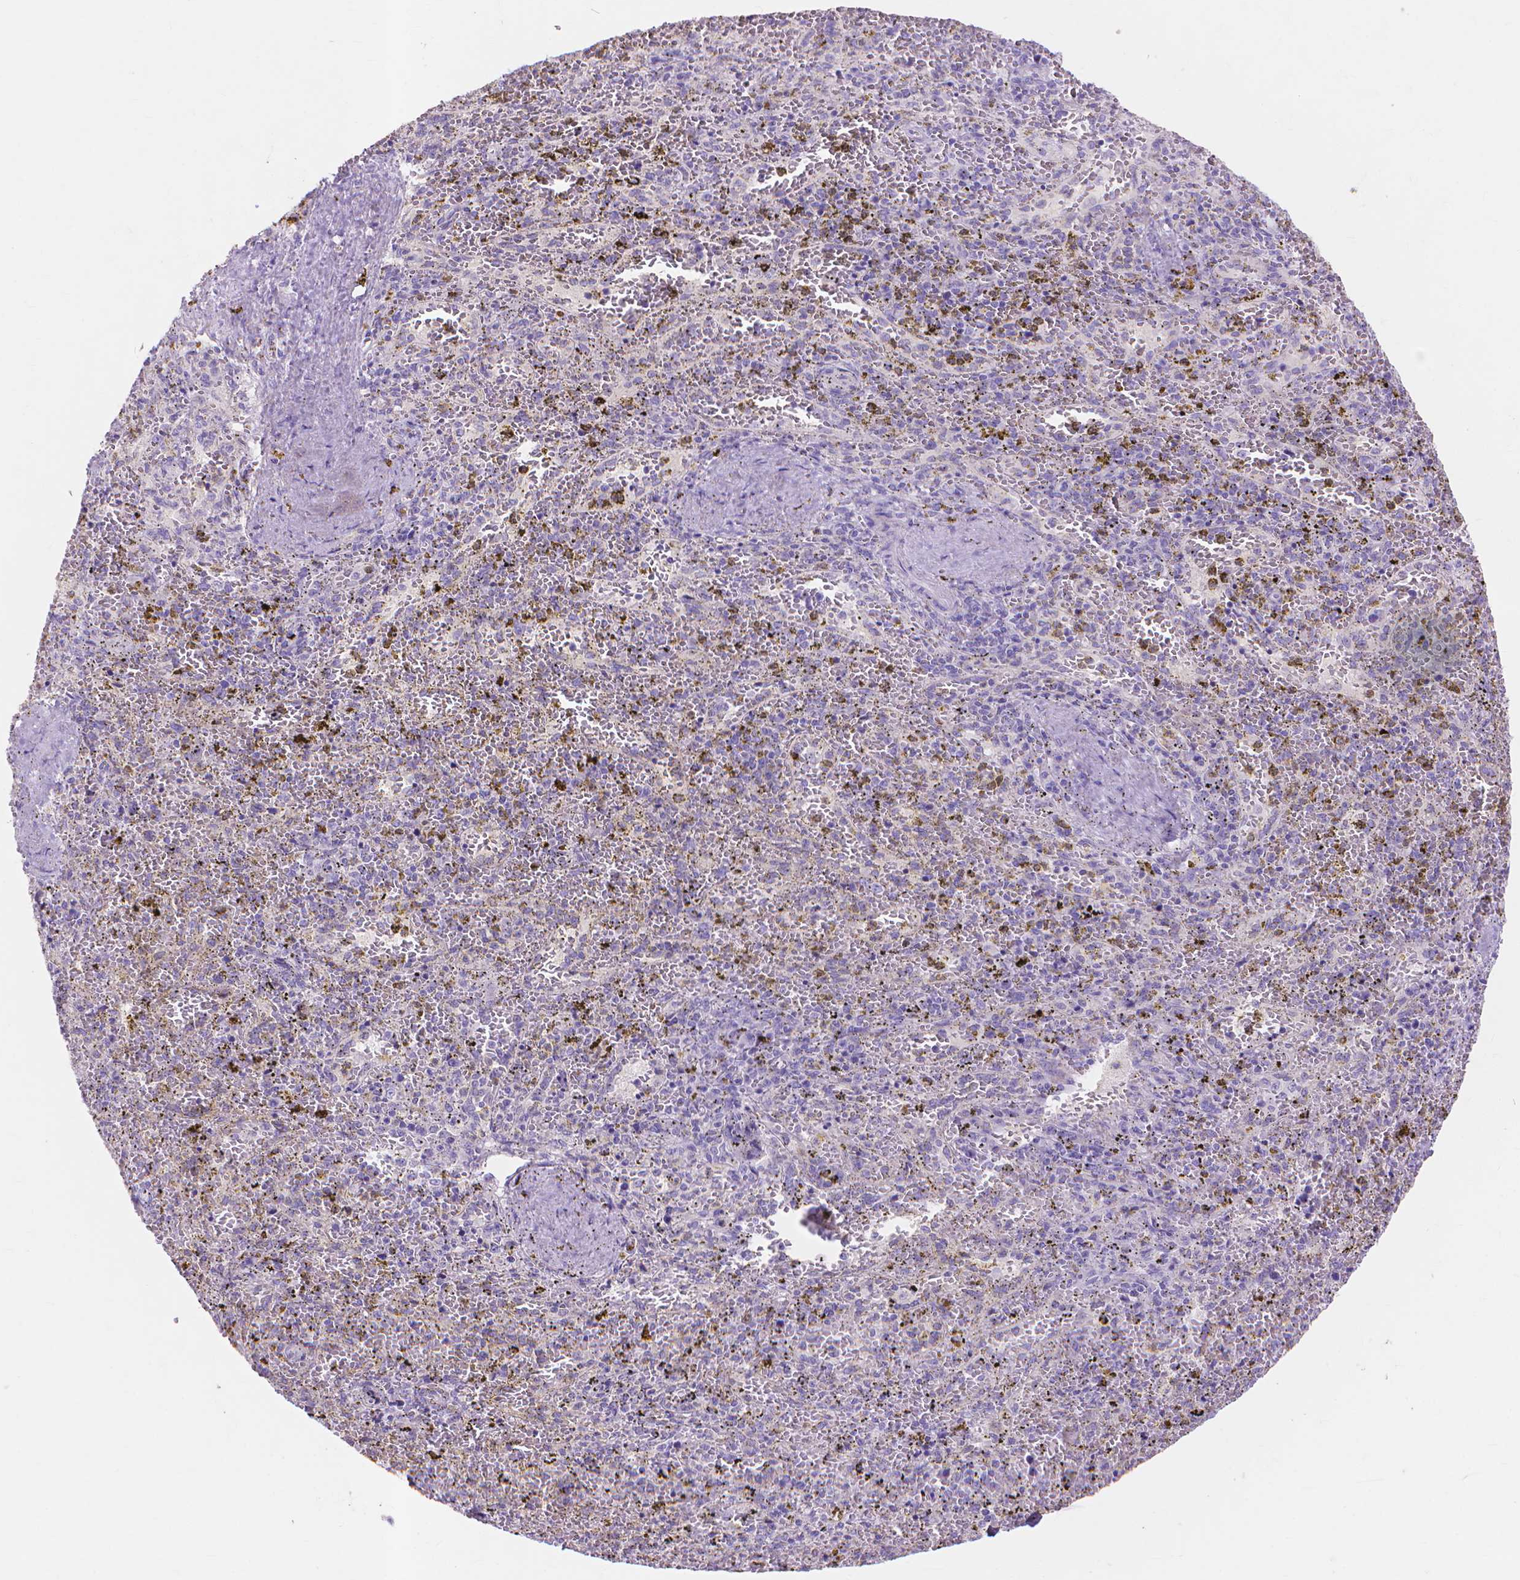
{"staining": {"intensity": "negative", "quantity": "none", "location": "none"}, "tissue": "spleen", "cell_type": "Cells in red pulp", "image_type": "normal", "snomed": [{"axis": "morphology", "description": "Normal tissue, NOS"}, {"axis": "topography", "description": "Spleen"}], "caption": "IHC micrograph of benign human spleen stained for a protein (brown), which reveals no expression in cells in red pulp.", "gene": "MMP11", "patient": {"sex": "female", "age": 50}}